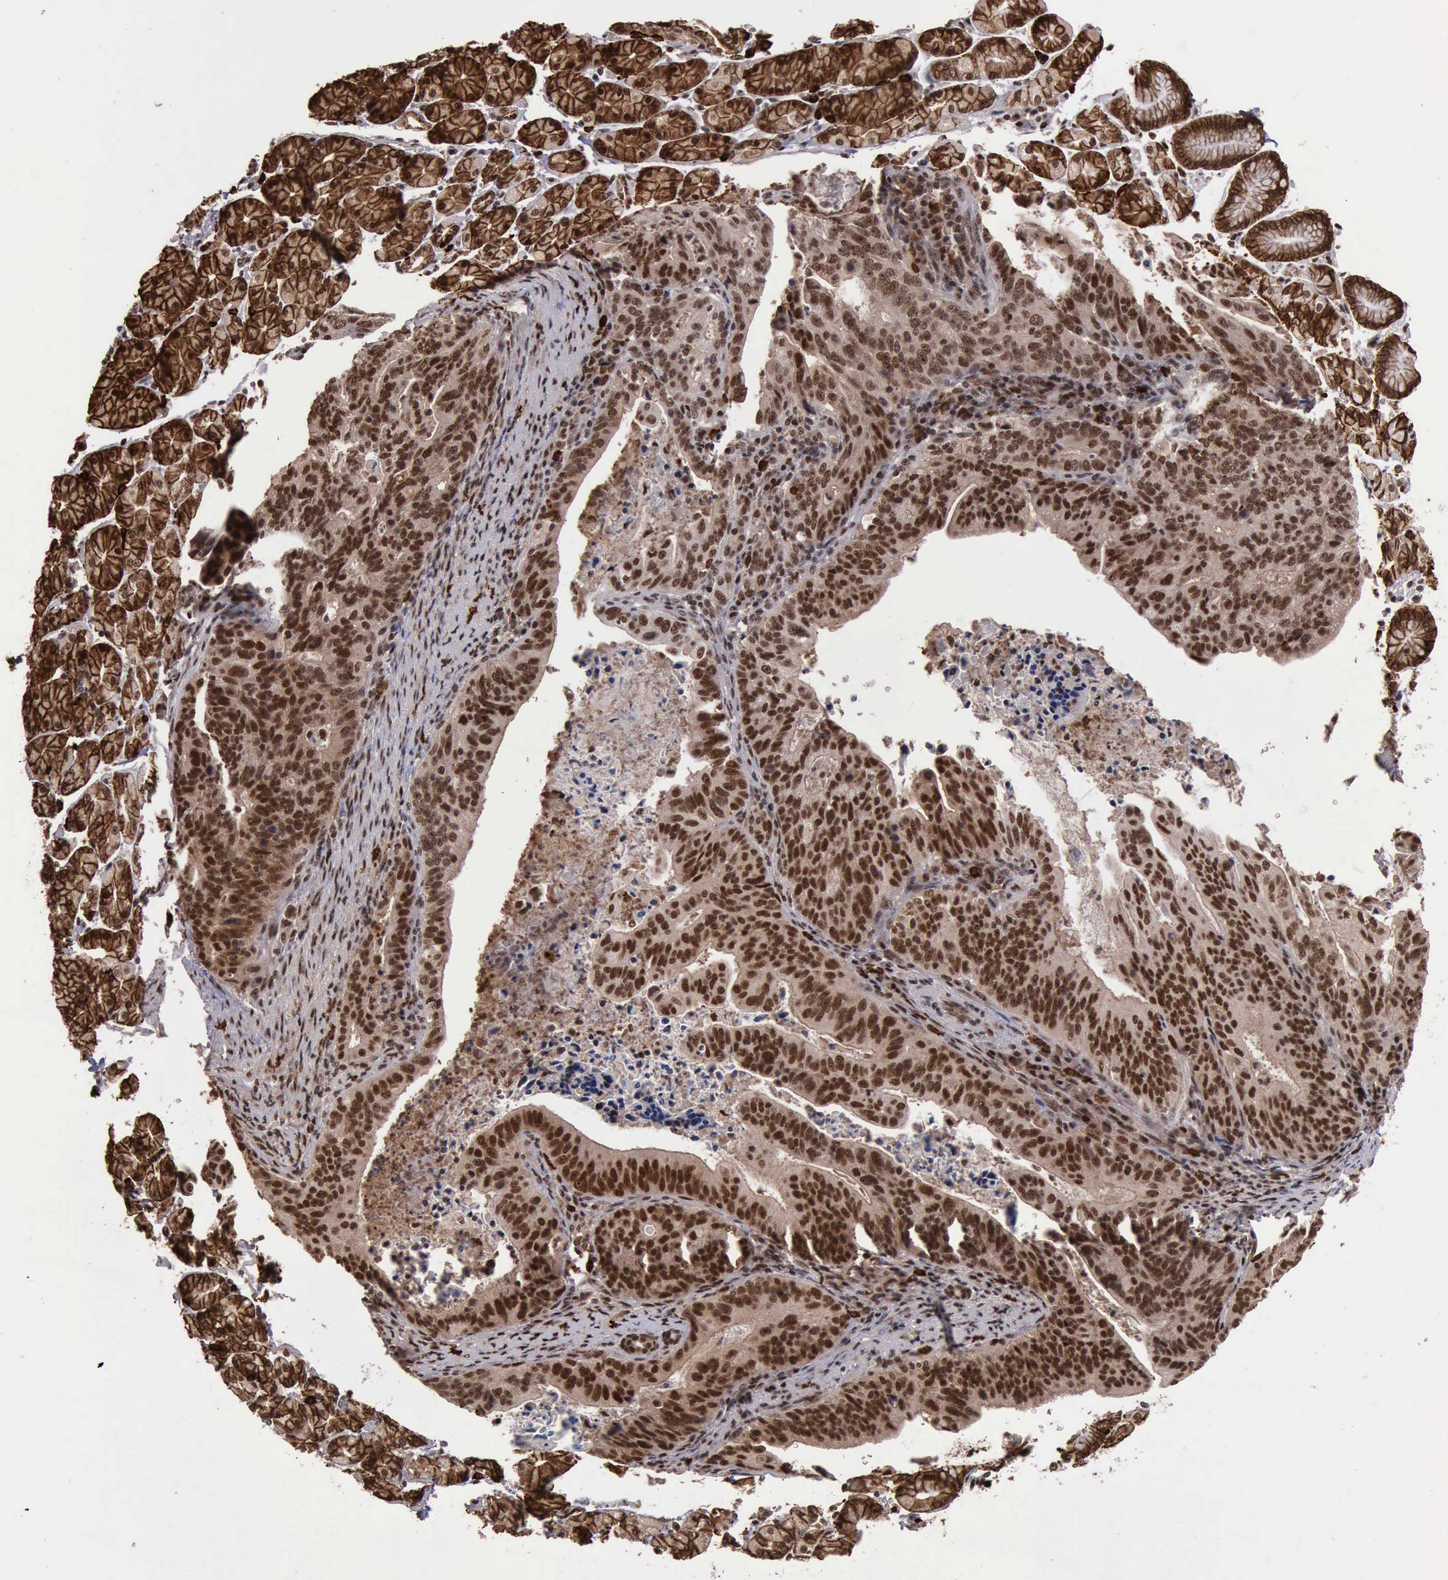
{"staining": {"intensity": "strong", "quantity": ">75%", "location": "cytoplasmic/membranous,nuclear"}, "tissue": "stomach cancer", "cell_type": "Tumor cells", "image_type": "cancer", "snomed": [{"axis": "morphology", "description": "Adenocarcinoma, NOS"}, {"axis": "topography", "description": "Stomach, upper"}], "caption": "High-power microscopy captured an immunohistochemistry image of stomach cancer, revealing strong cytoplasmic/membranous and nuclear expression in about >75% of tumor cells.", "gene": "TRMT2A", "patient": {"sex": "female", "age": 50}}